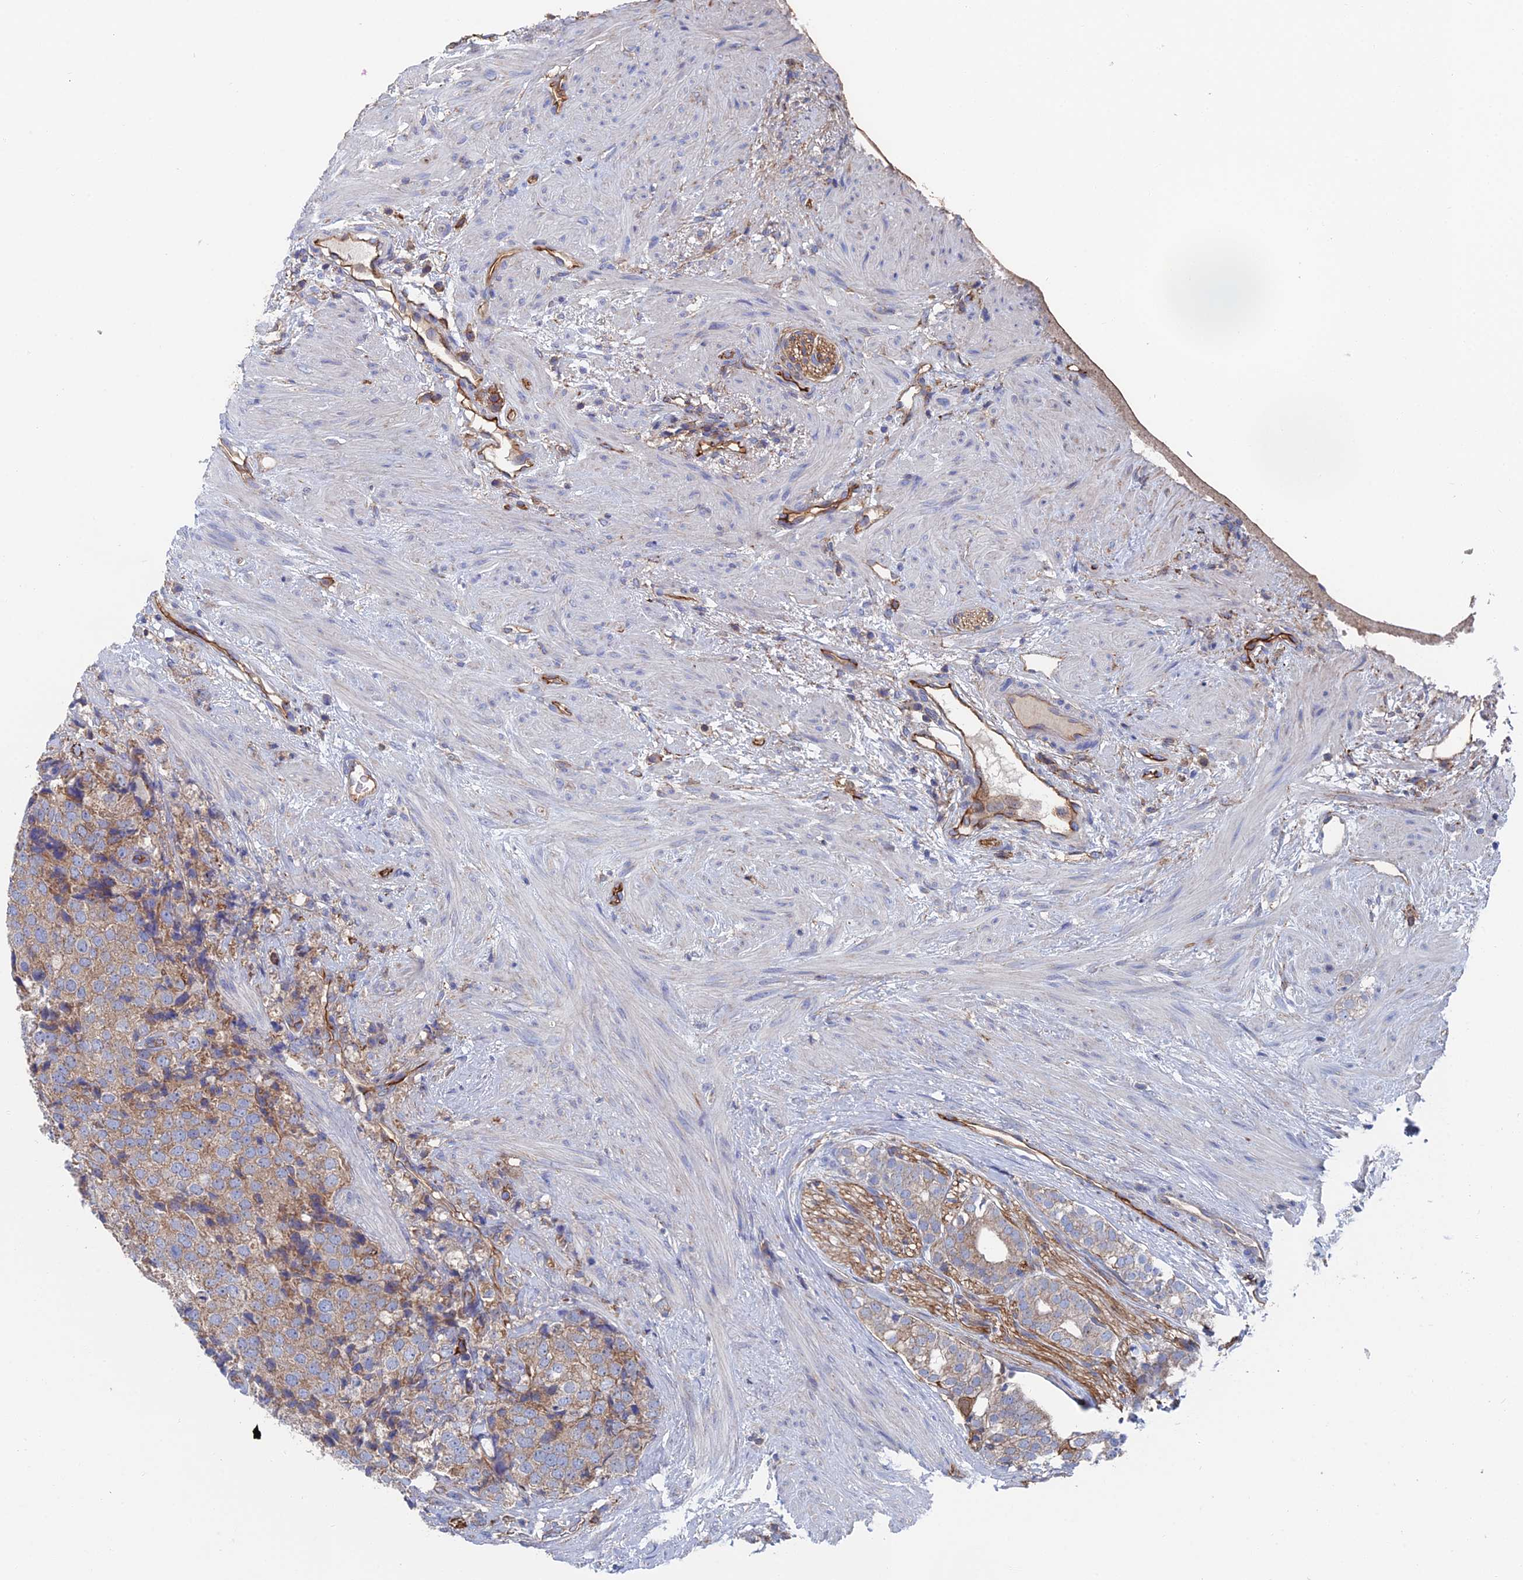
{"staining": {"intensity": "weak", "quantity": ">75%", "location": "cytoplasmic/membranous"}, "tissue": "prostate cancer", "cell_type": "Tumor cells", "image_type": "cancer", "snomed": [{"axis": "morphology", "description": "Adenocarcinoma, High grade"}, {"axis": "topography", "description": "Prostate"}], "caption": "Protein staining of prostate adenocarcinoma (high-grade) tissue shows weak cytoplasmic/membranous staining in approximately >75% of tumor cells. (DAB (3,3'-diaminobenzidine) IHC, brown staining for protein, blue staining for nuclei).", "gene": "SNX11", "patient": {"sex": "male", "age": 49}}